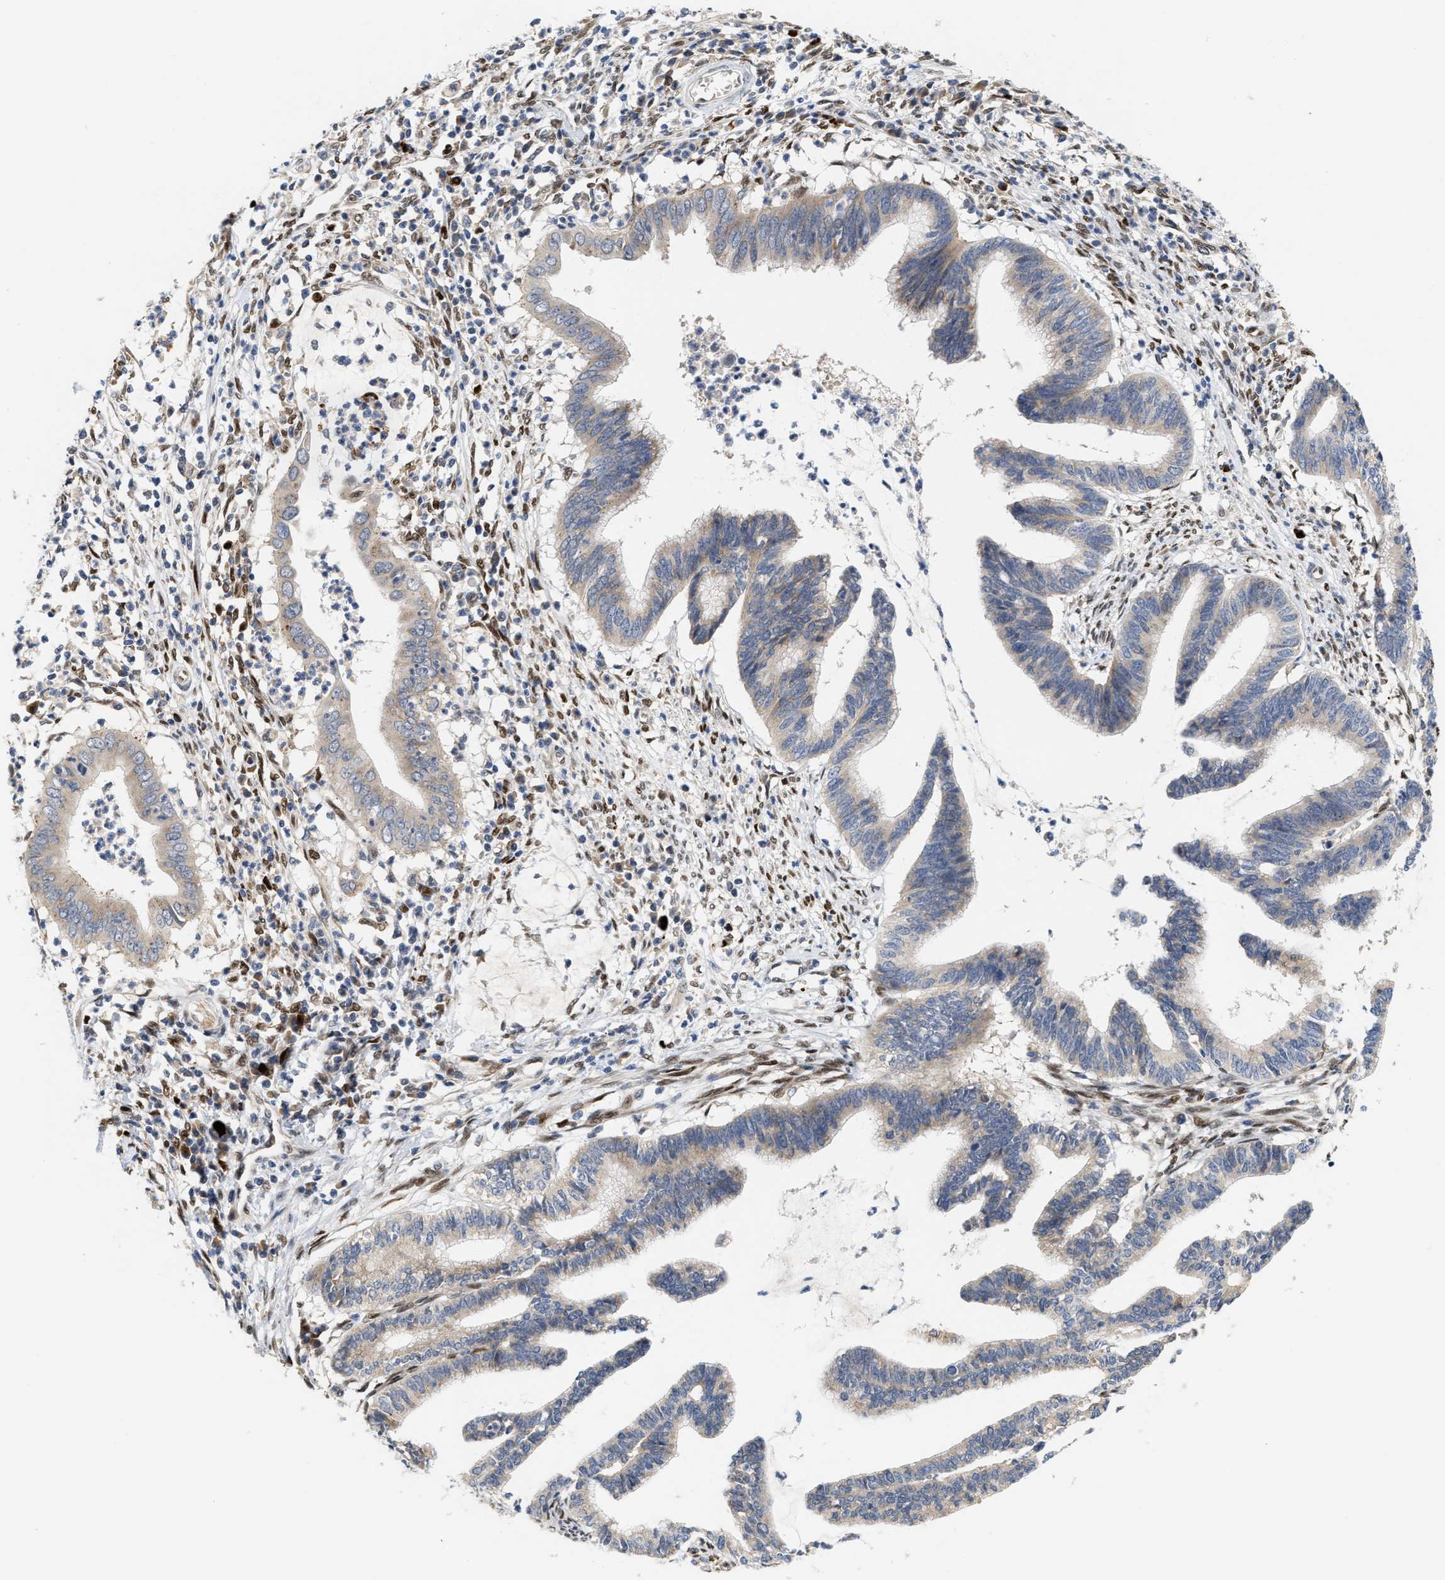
{"staining": {"intensity": "weak", "quantity": "25%-75%", "location": "cytoplasmic/membranous"}, "tissue": "cervical cancer", "cell_type": "Tumor cells", "image_type": "cancer", "snomed": [{"axis": "morphology", "description": "Adenocarcinoma, NOS"}, {"axis": "topography", "description": "Cervix"}], "caption": "The micrograph exhibits staining of adenocarcinoma (cervical), revealing weak cytoplasmic/membranous protein staining (brown color) within tumor cells.", "gene": "TCF4", "patient": {"sex": "female", "age": 36}}